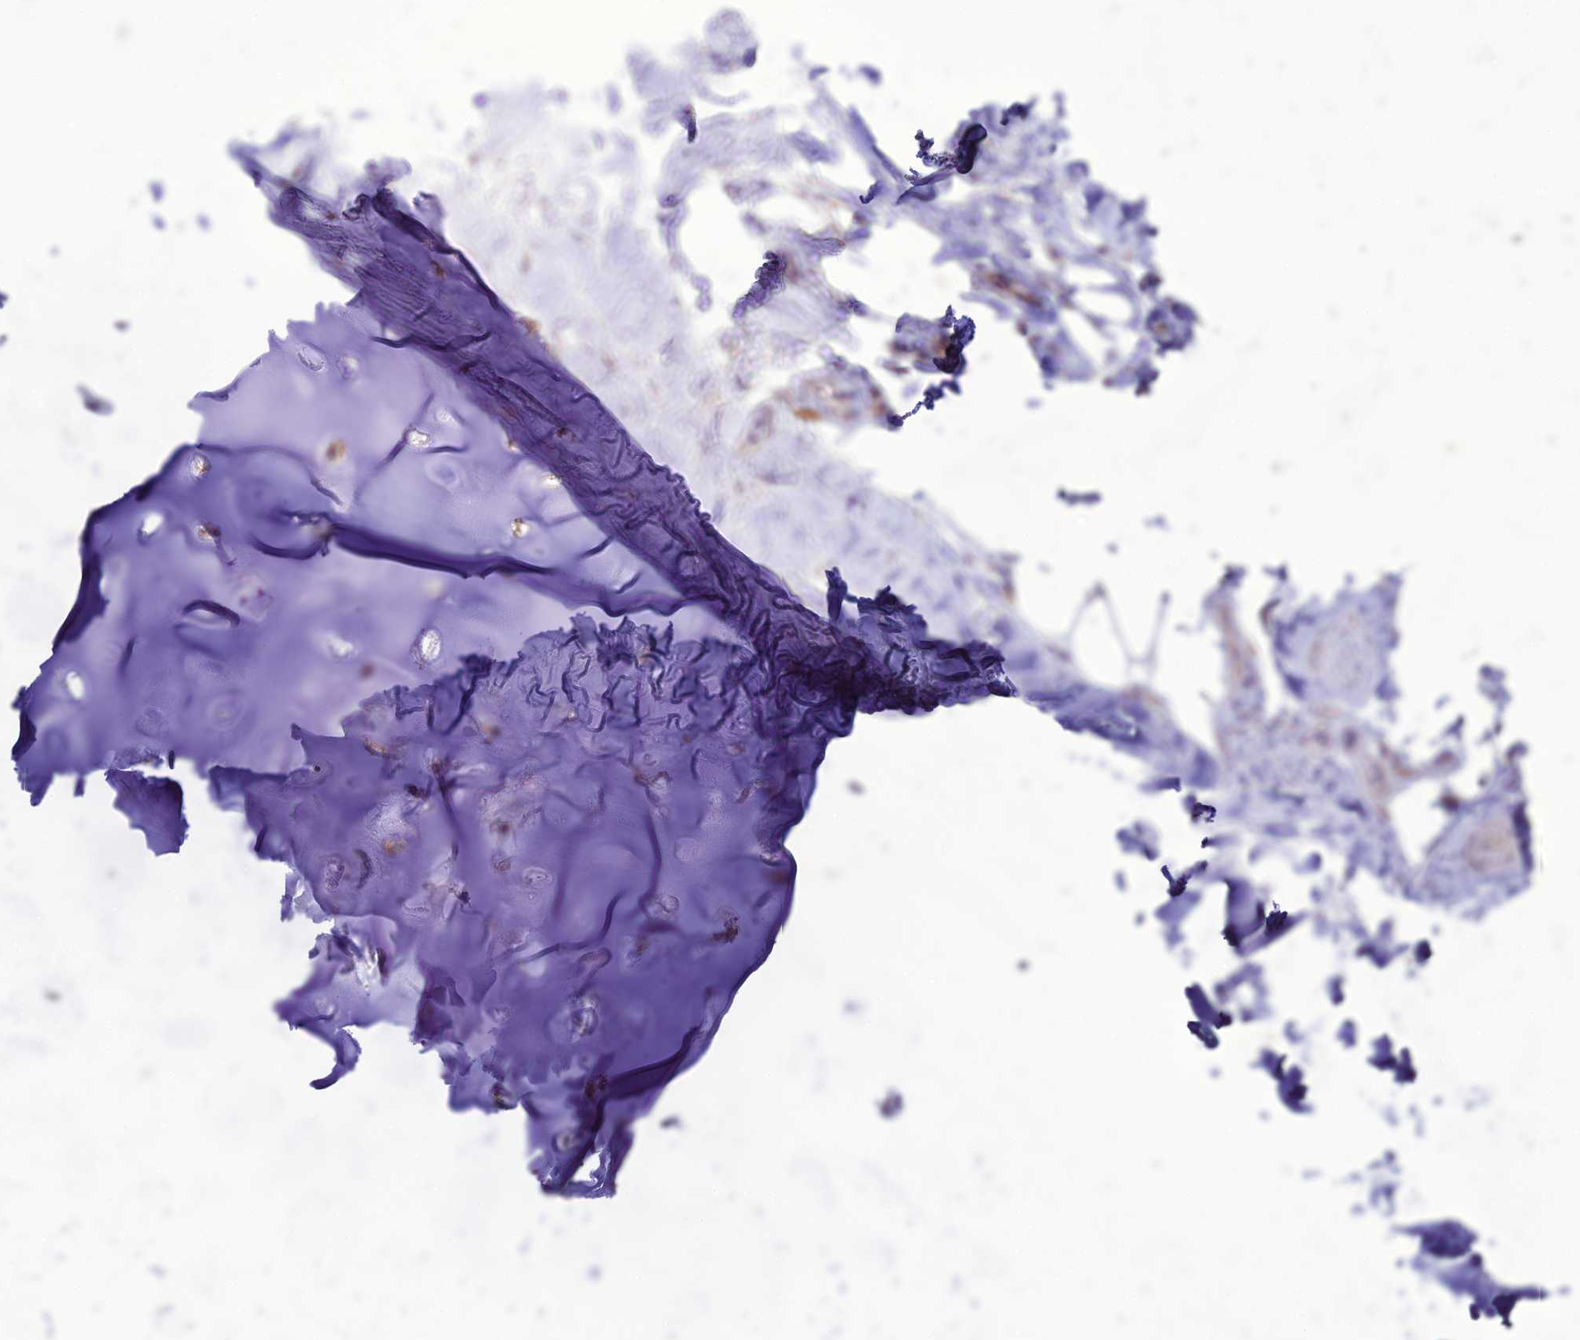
{"staining": {"intensity": "weak", "quantity": "<25%", "location": "cytoplasmic/membranous"}, "tissue": "adipose tissue", "cell_type": "Adipocytes", "image_type": "normal", "snomed": [{"axis": "morphology", "description": "Normal tissue, NOS"}, {"axis": "topography", "description": "Lymph node"}, {"axis": "topography", "description": "Cartilage tissue"}, {"axis": "topography", "description": "Bronchus"}], "caption": "An IHC histopathology image of unremarkable adipose tissue is shown. There is no staining in adipocytes of adipose tissue. (DAB IHC visualized using brightfield microscopy, high magnification).", "gene": "HOGA1", "patient": {"sex": "male", "age": 63}}